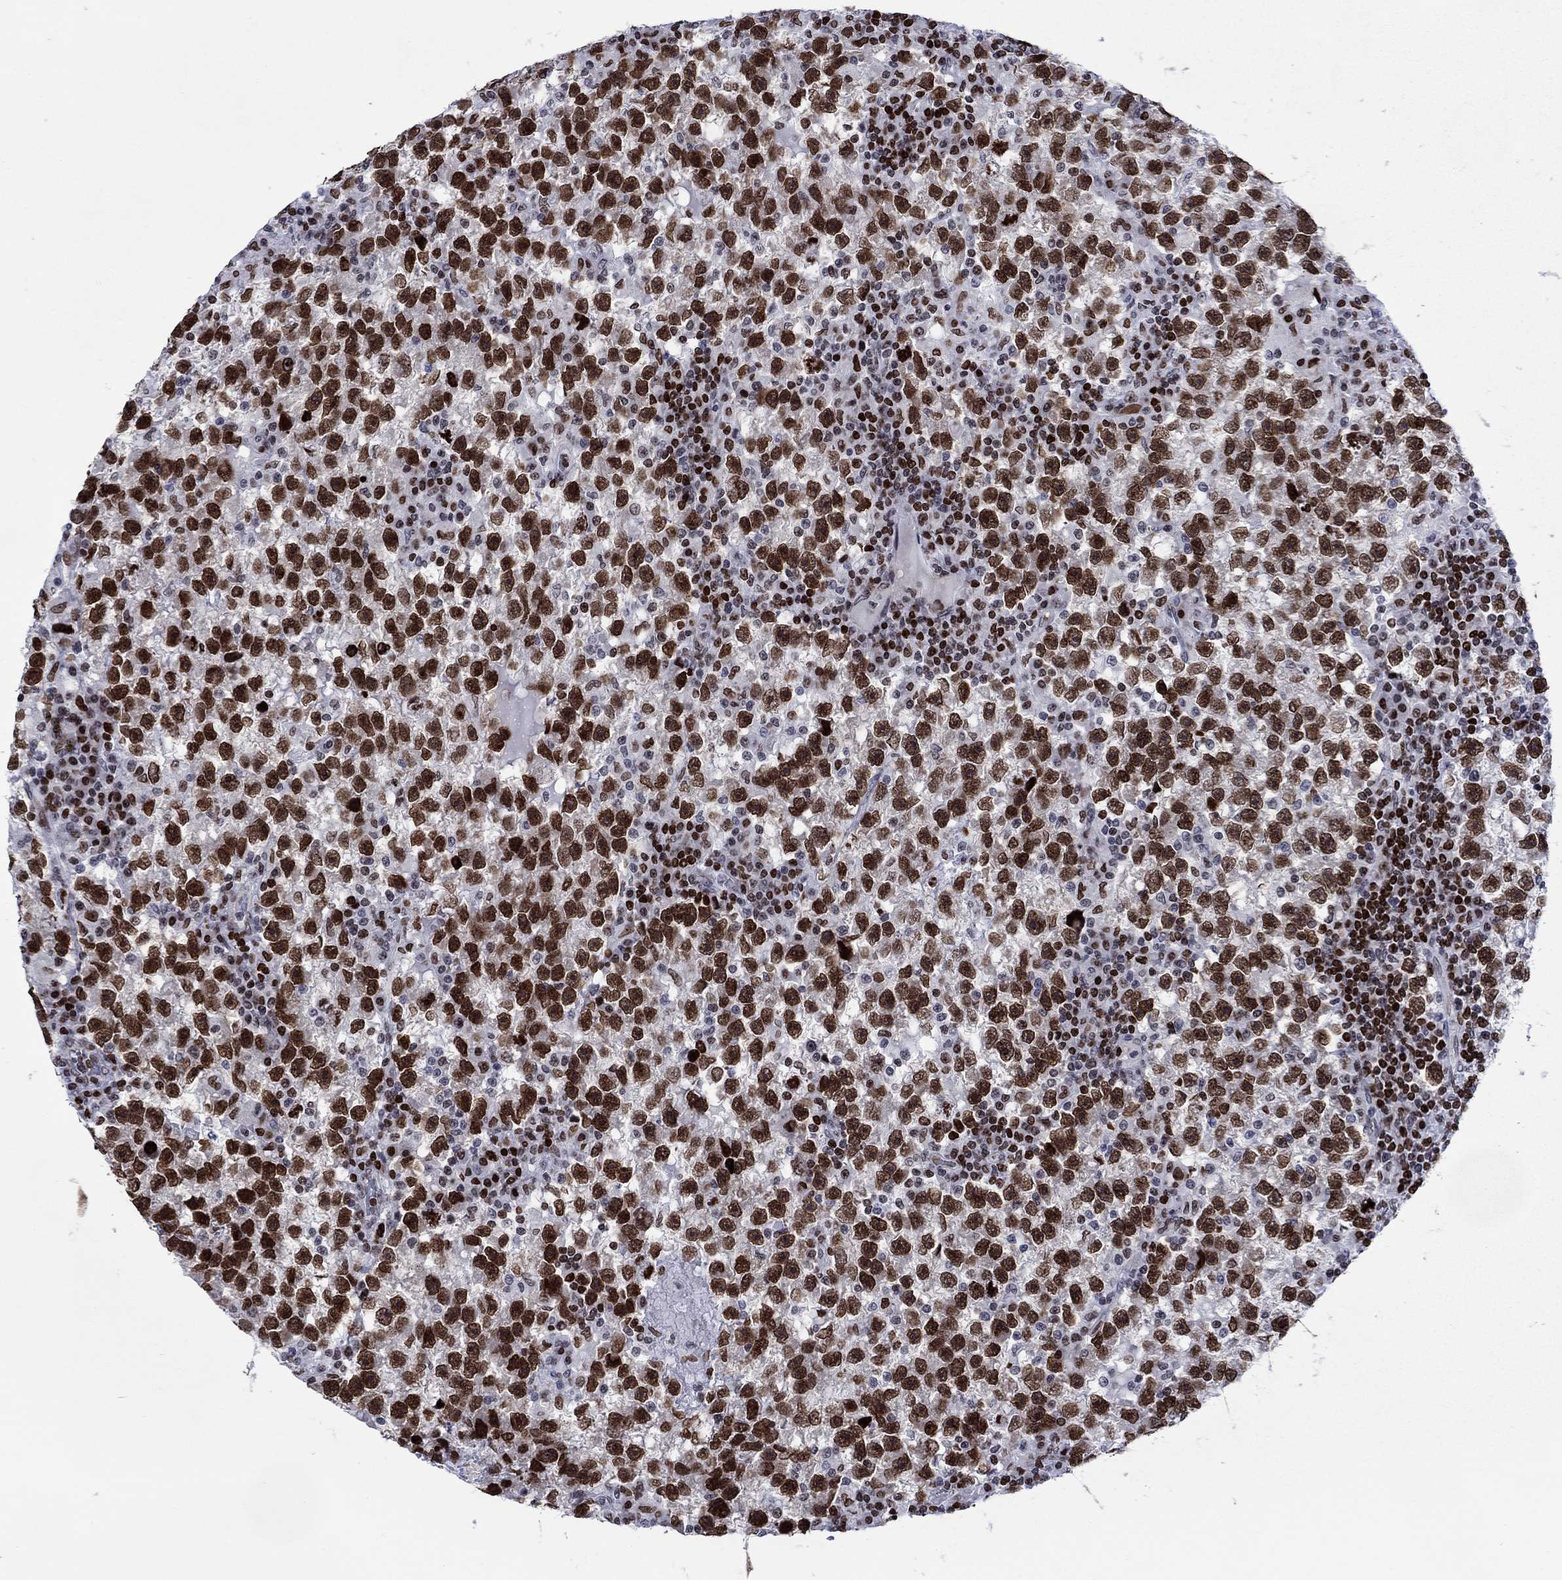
{"staining": {"intensity": "strong", "quantity": ">75%", "location": "nuclear"}, "tissue": "testis cancer", "cell_type": "Tumor cells", "image_type": "cancer", "snomed": [{"axis": "morphology", "description": "Seminoma, NOS"}, {"axis": "topography", "description": "Testis"}], "caption": "IHC (DAB (3,3'-diaminobenzidine)) staining of human testis cancer (seminoma) exhibits strong nuclear protein expression in about >75% of tumor cells.", "gene": "HMGA1", "patient": {"sex": "male", "age": 47}}